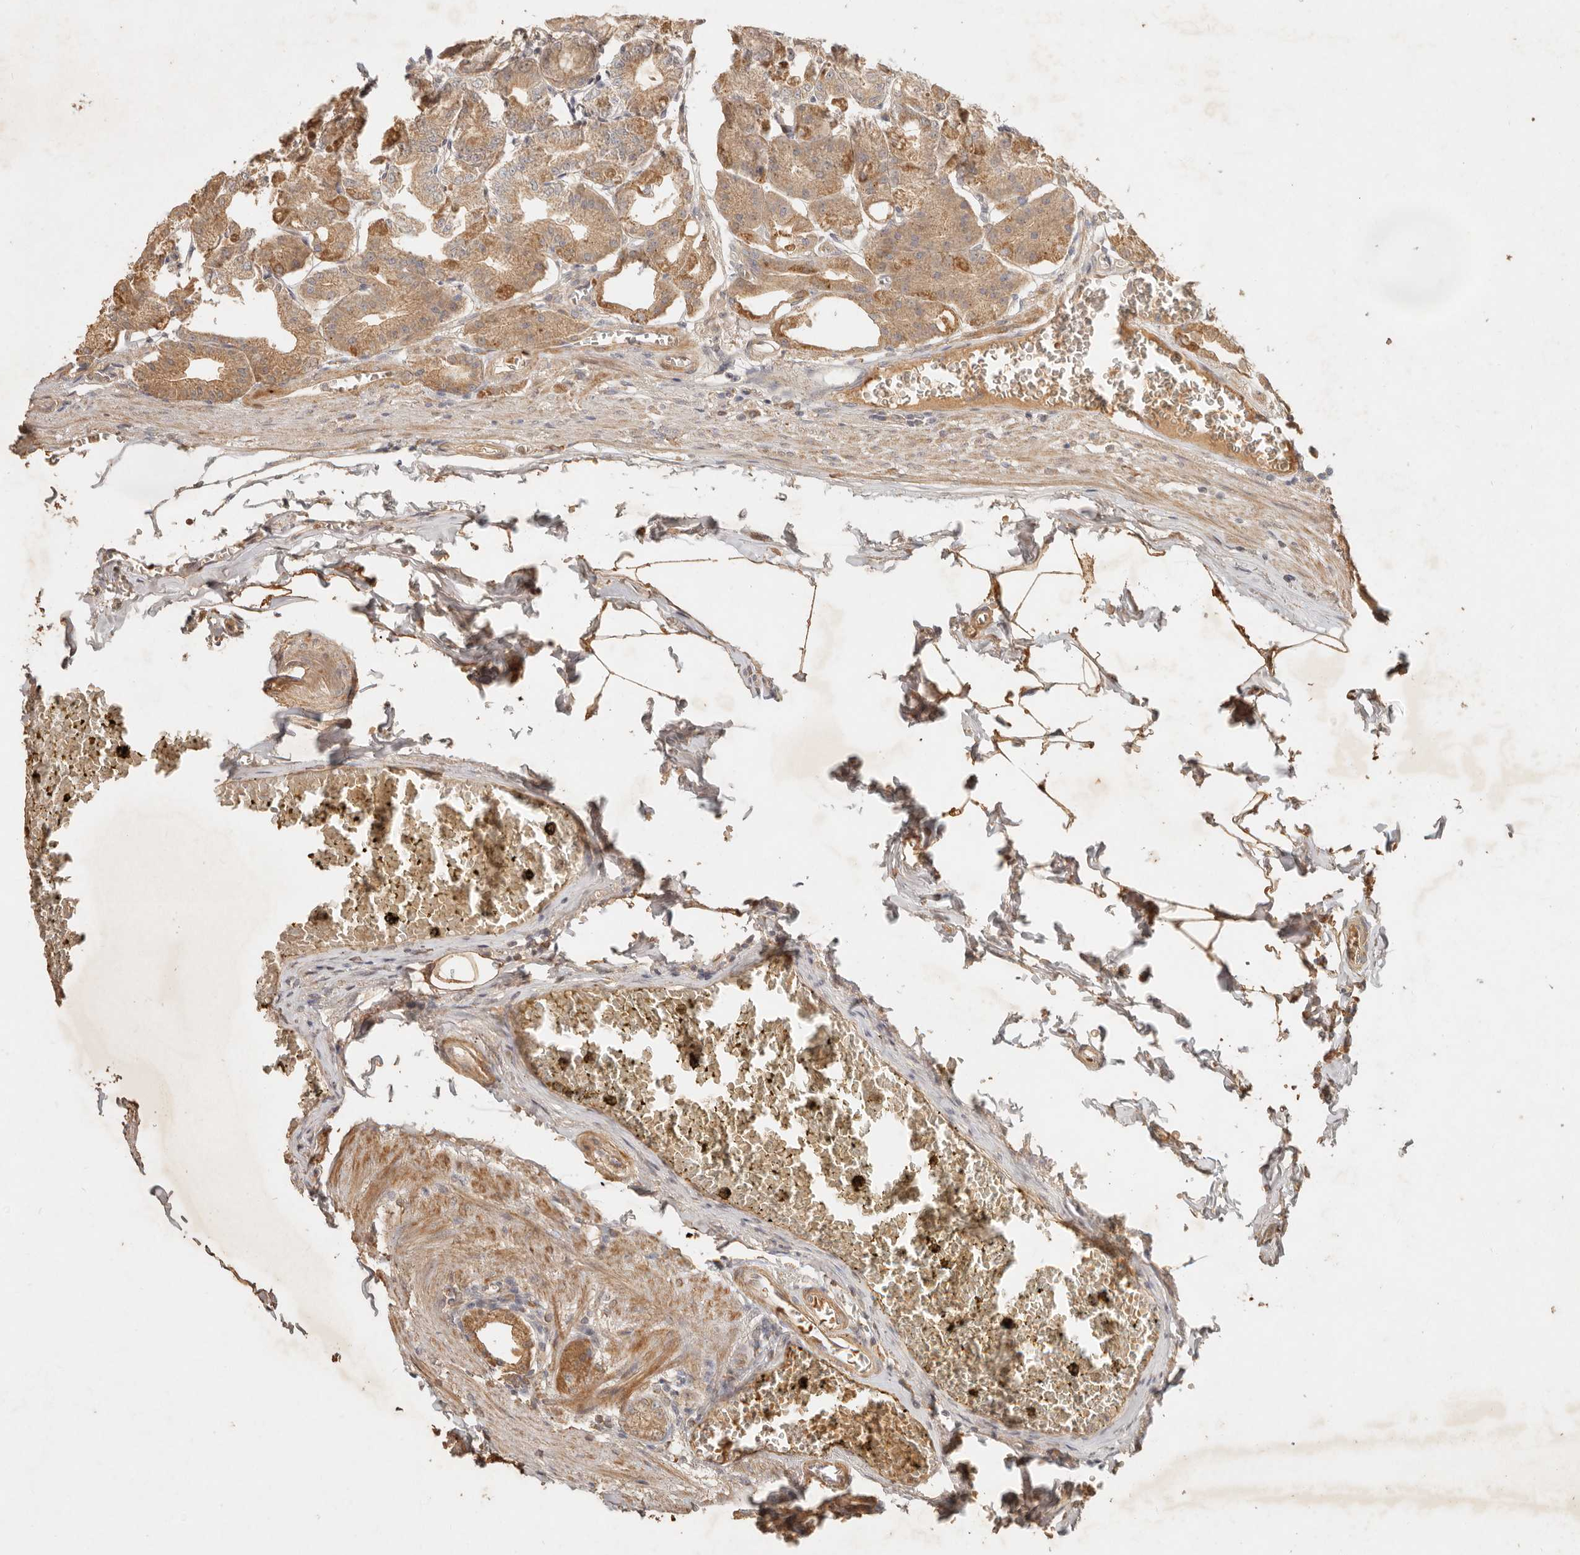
{"staining": {"intensity": "moderate", "quantity": ">75%", "location": "cytoplasmic/membranous"}, "tissue": "stomach", "cell_type": "Glandular cells", "image_type": "normal", "snomed": [{"axis": "morphology", "description": "Normal tissue, NOS"}, {"axis": "topography", "description": "Stomach, lower"}], "caption": "Normal stomach was stained to show a protein in brown. There is medium levels of moderate cytoplasmic/membranous staining in about >75% of glandular cells.", "gene": "CLEC4C", "patient": {"sex": "male", "age": 71}}